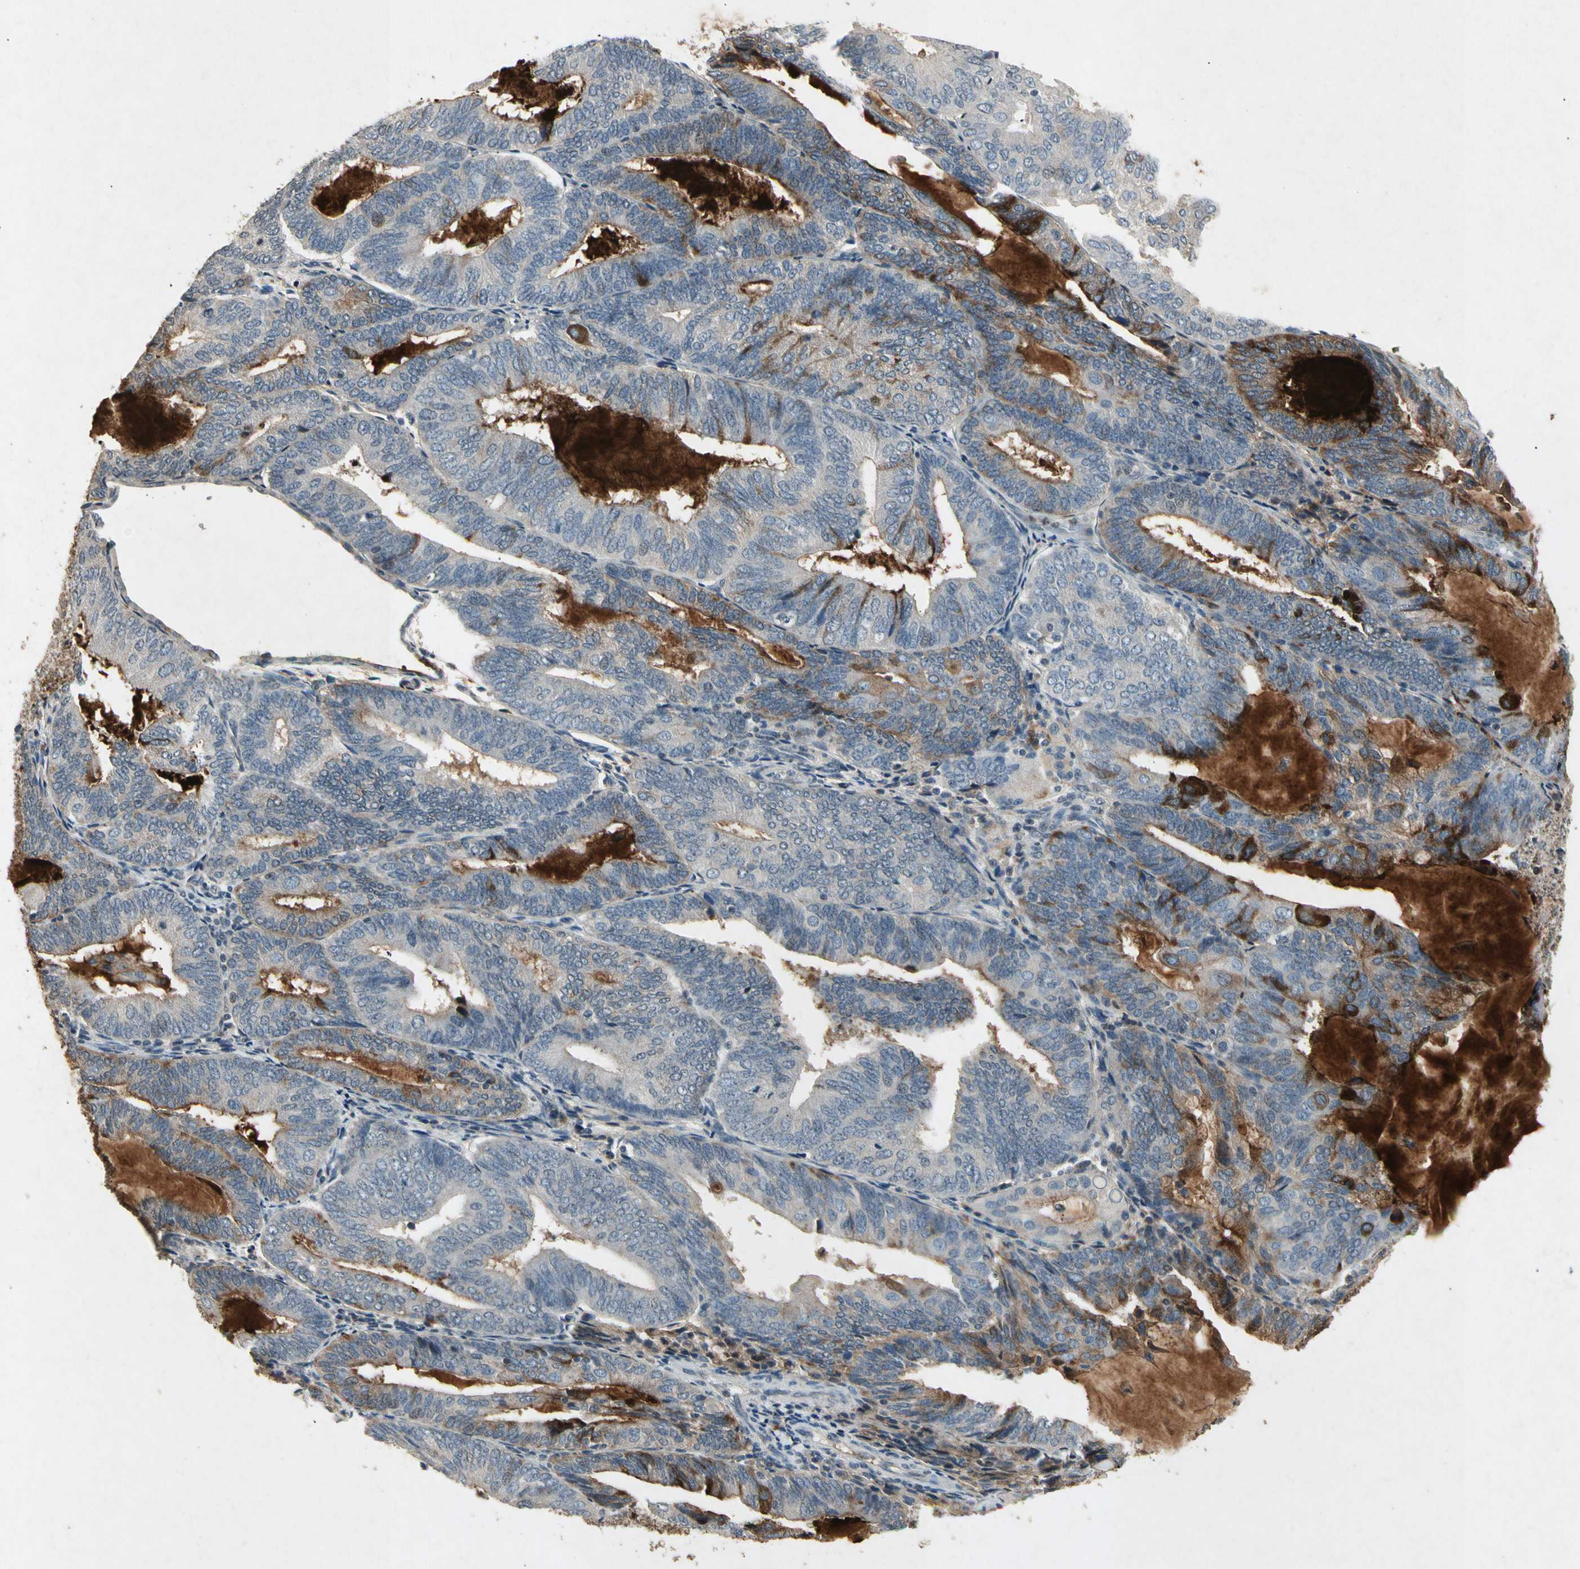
{"staining": {"intensity": "weak", "quantity": "25%-75%", "location": "cytoplasmic/membranous"}, "tissue": "endometrial cancer", "cell_type": "Tumor cells", "image_type": "cancer", "snomed": [{"axis": "morphology", "description": "Adenocarcinoma, NOS"}, {"axis": "topography", "description": "Endometrium"}], "caption": "Endometrial adenocarcinoma was stained to show a protein in brown. There is low levels of weak cytoplasmic/membranous staining in about 25%-75% of tumor cells.", "gene": "CP", "patient": {"sex": "female", "age": 81}}